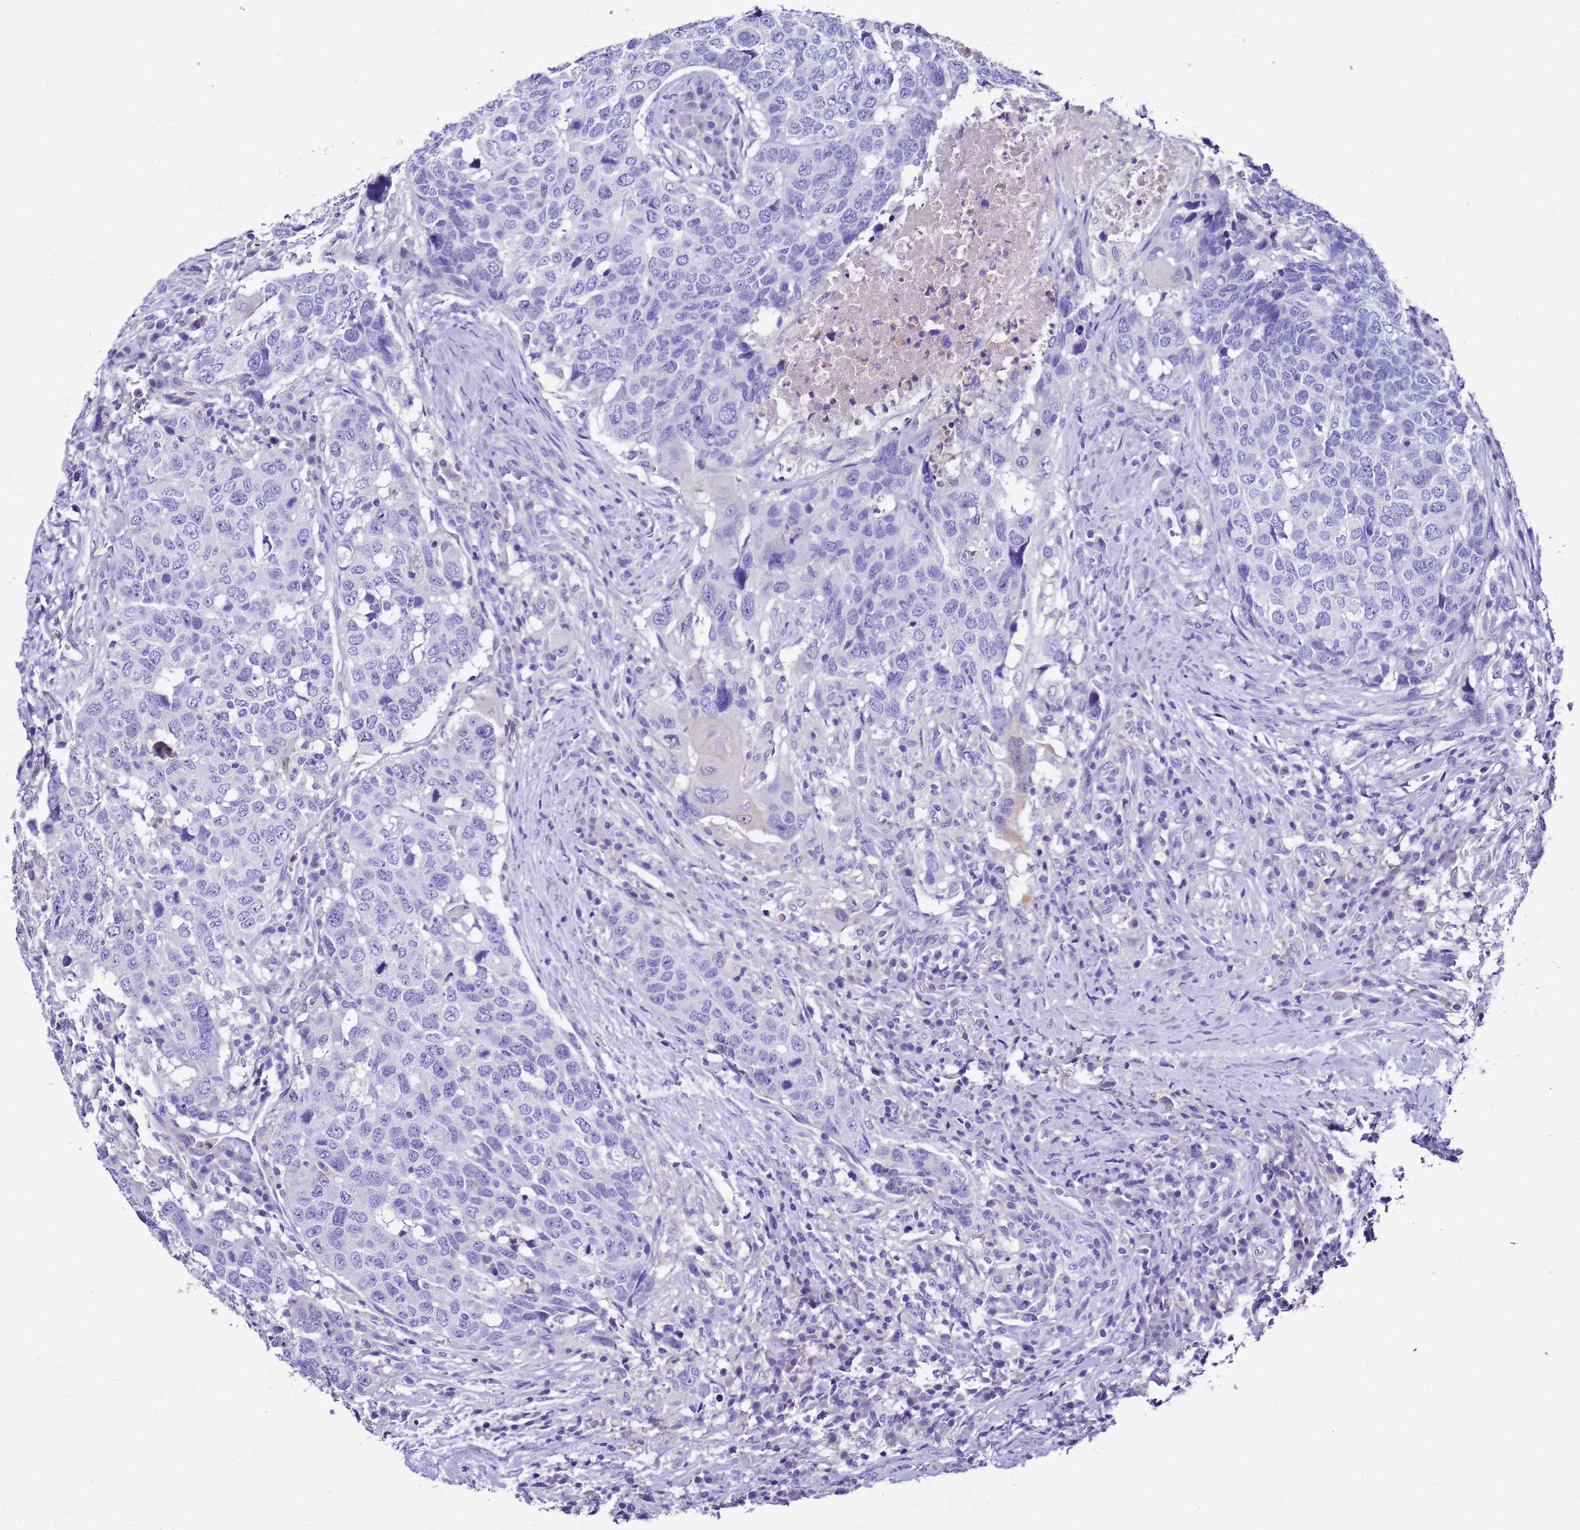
{"staining": {"intensity": "negative", "quantity": "none", "location": "none"}, "tissue": "head and neck cancer", "cell_type": "Tumor cells", "image_type": "cancer", "snomed": [{"axis": "morphology", "description": "Squamous cell carcinoma, NOS"}, {"axis": "topography", "description": "Head-Neck"}], "caption": "A photomicrograph of head and neck cancer stained for a protein demonstrates no brown staining in tumor cells. (Brightfield microscopy of DAB (3,3'-diaminobenzidine) immunohistochemistry at high magnification).", "gene": "UGT2A1", "patient": {"sex": "male", "age": 66}}